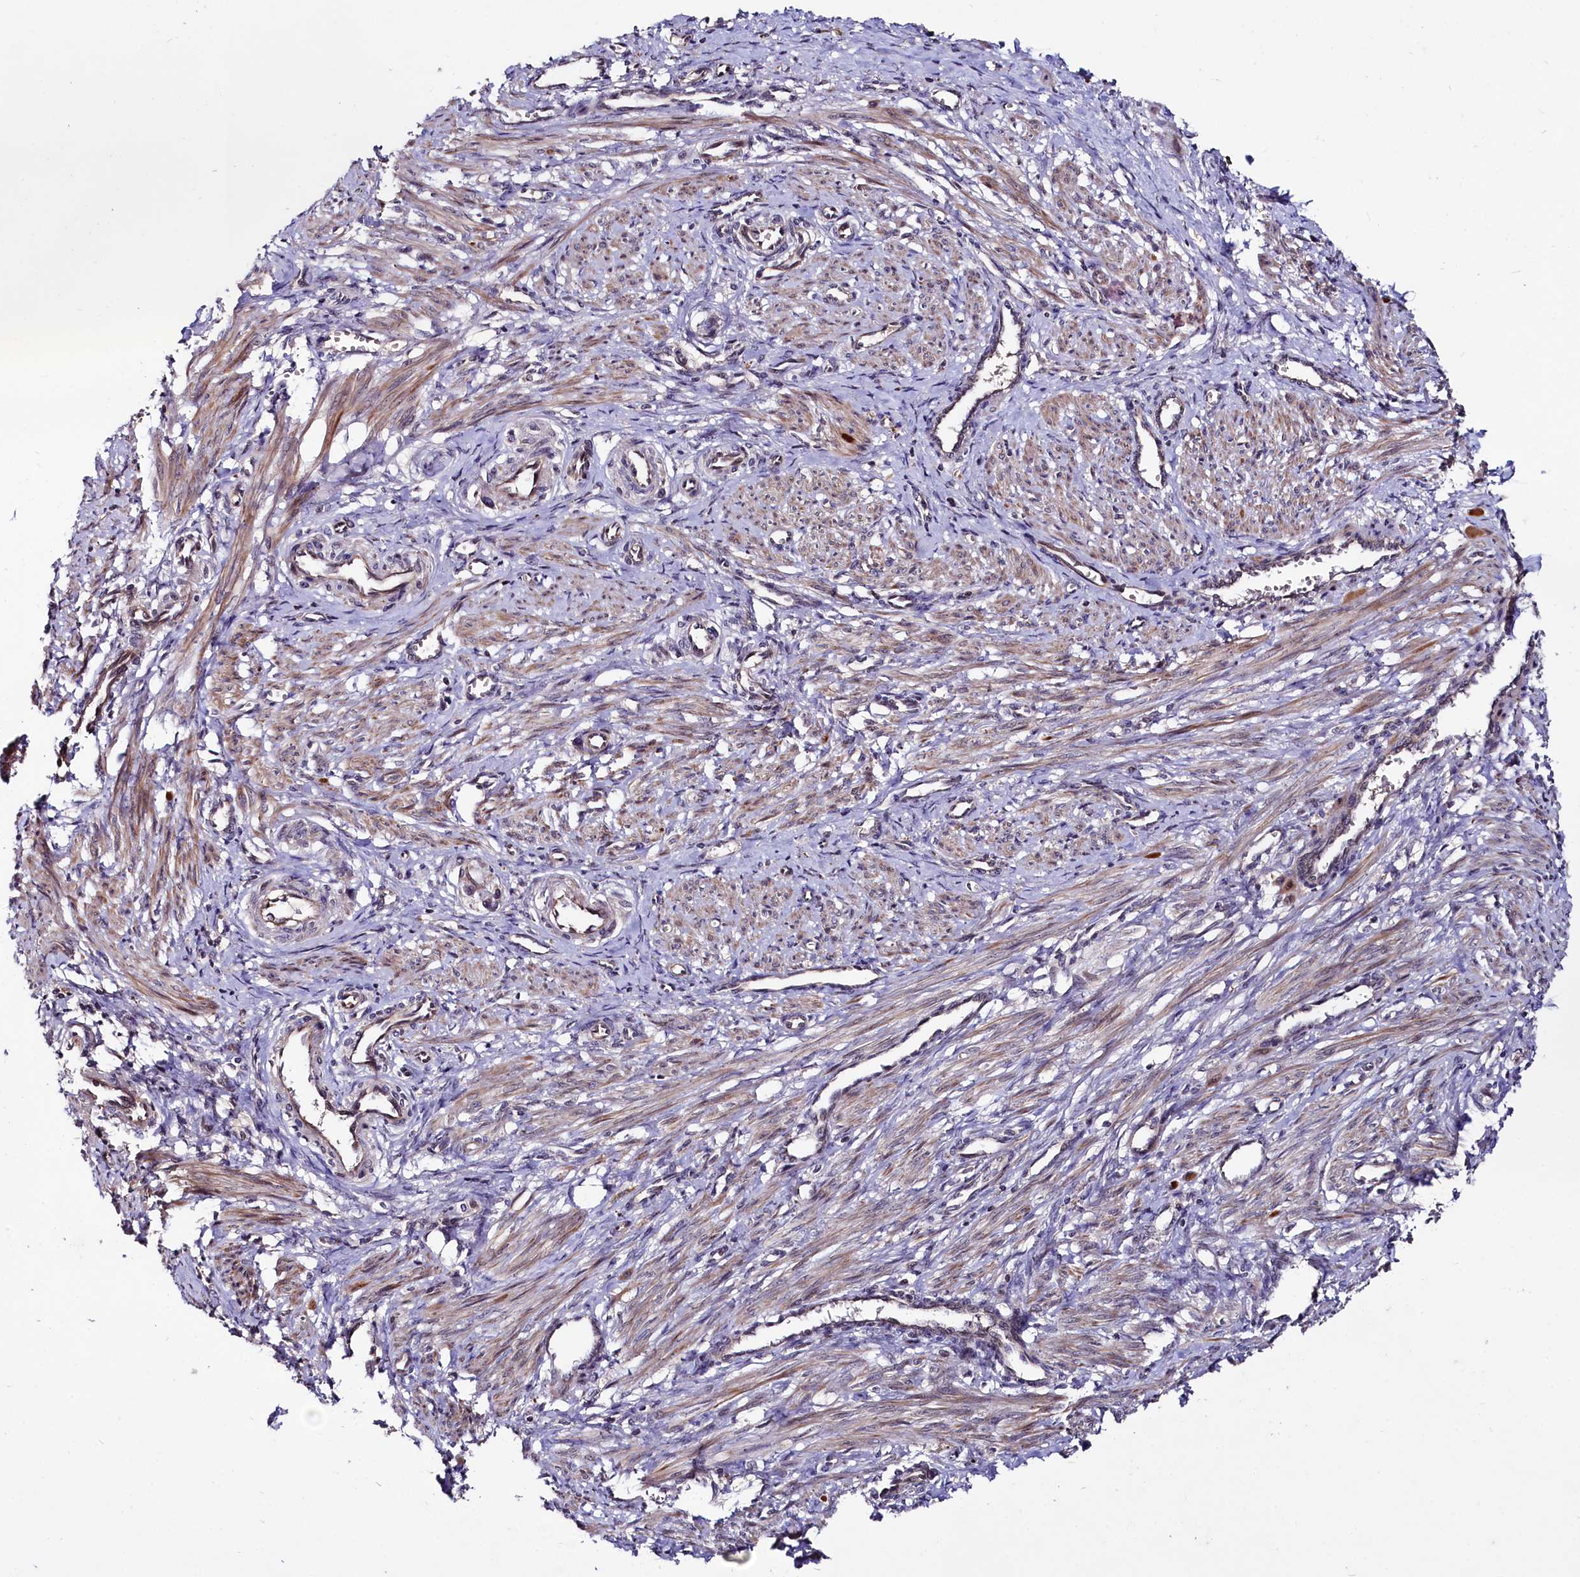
{"staining": {"intensity": "moderate", "quantity": ">75%", "location": "cytoplasmic/membranous"}, "tissue": "smooth muscle", "cell_type": "Smooth muscle cells", "image_type": "normal", "snomed": [{"axis": "morphology", "description": "Normal tissue, NOS"}, {"axis": "topography", "description": "Endometrium"}], "caption": "Protein expression analysis of unremarkable human smooth muscle reveals moderate cytoplasmic/membranous staining in about >75% of smooth muscle cells. (DAB (3,3'-diaminobenzidine) IHC with brightfield microscopy, high magnification).", "gene": "UBE3A", "patient": {"sex": "female", "age": 33}}